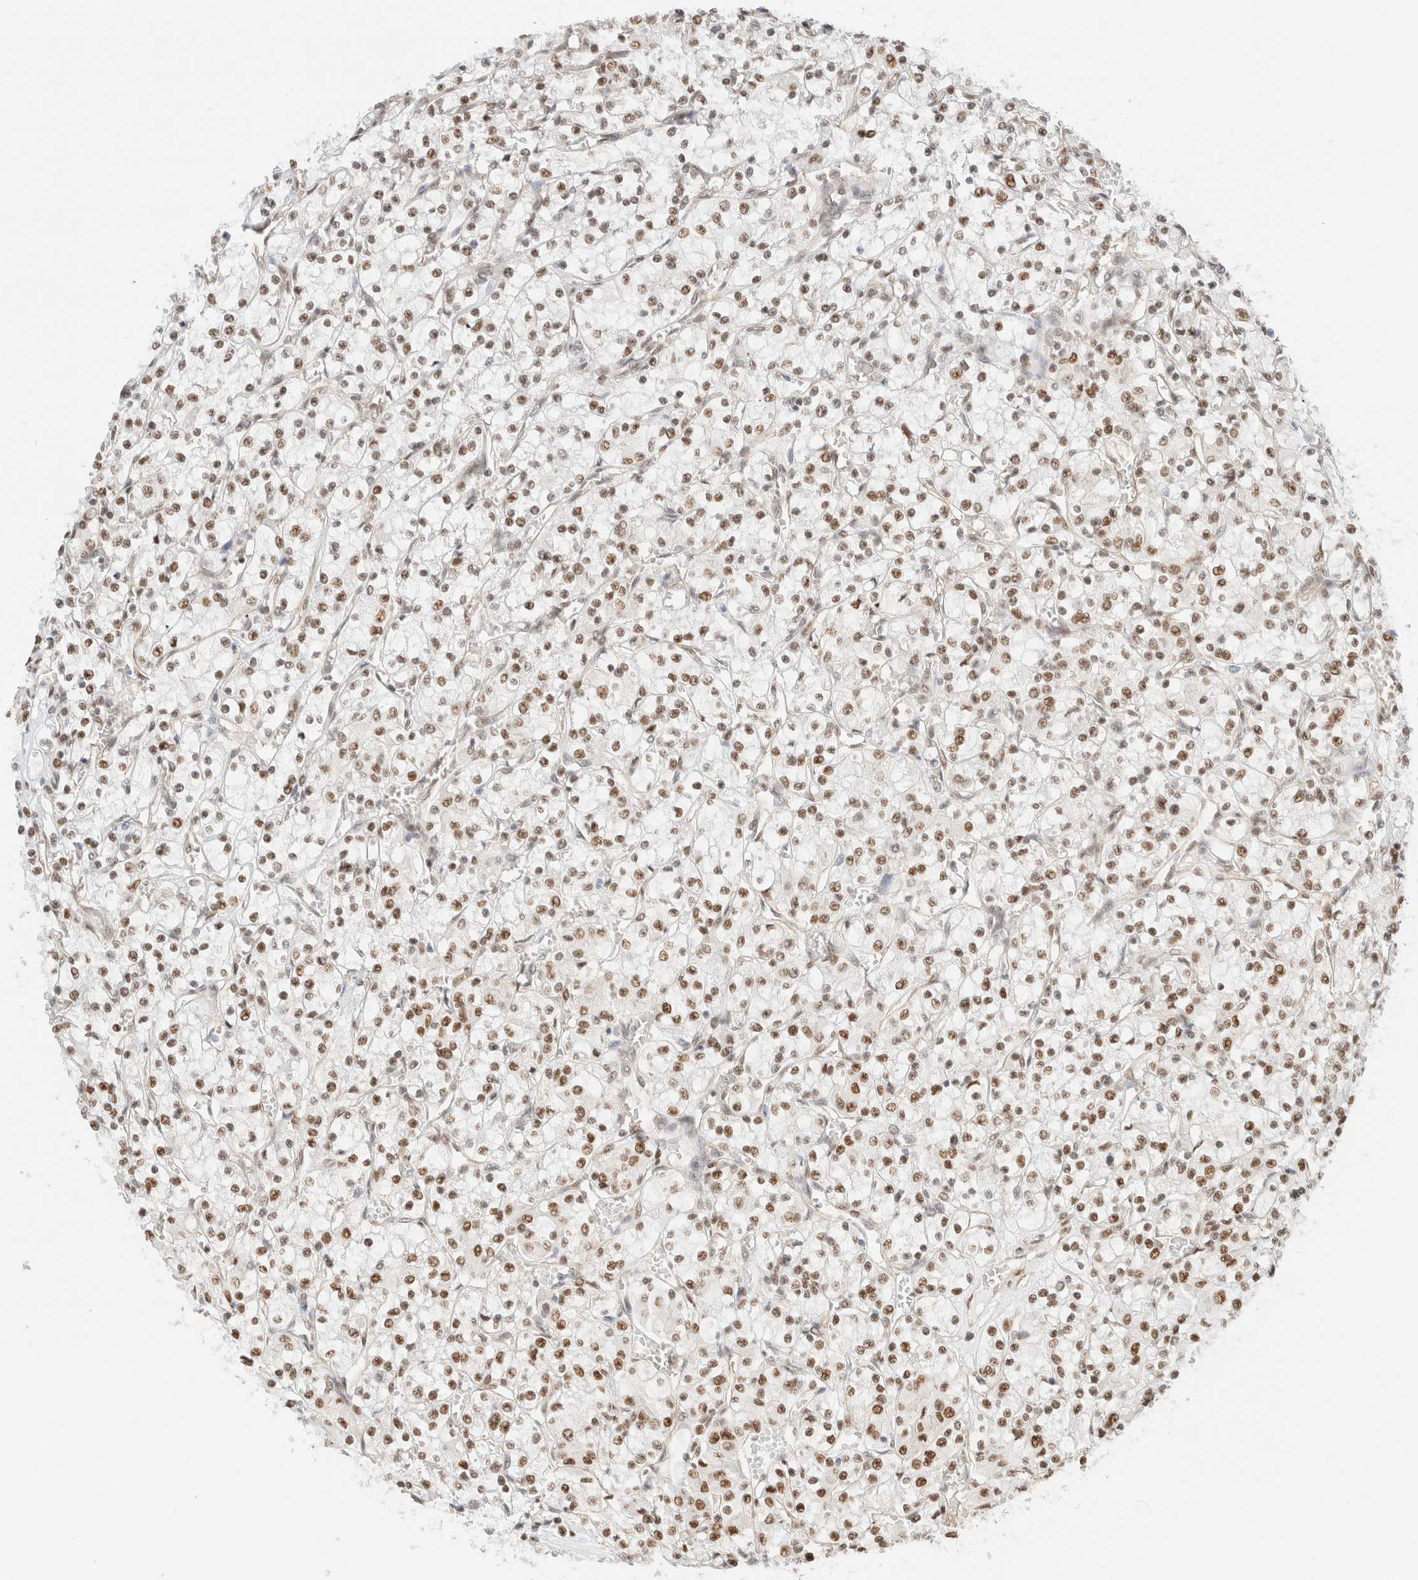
{"staining": {"intensity": "moderate", "quantity": ">75%", "location": "nuclear"}, "tissue": "renal cancer", "cell_type": "Tumor cells", "image_type": "cancer", "snomed": [{"axis": "morphology", "description": "Adenocarcinoma, NOS"}, {"axis": "topography", "description": "Kidney"}], "caption": "Renal adenocarcinoma stained with IHC demonstrates moderate nuclear staining in approximately >75% of tumor cells.", "gene": "ARID5A", "patient": {"sex": "female", "age": 59}}